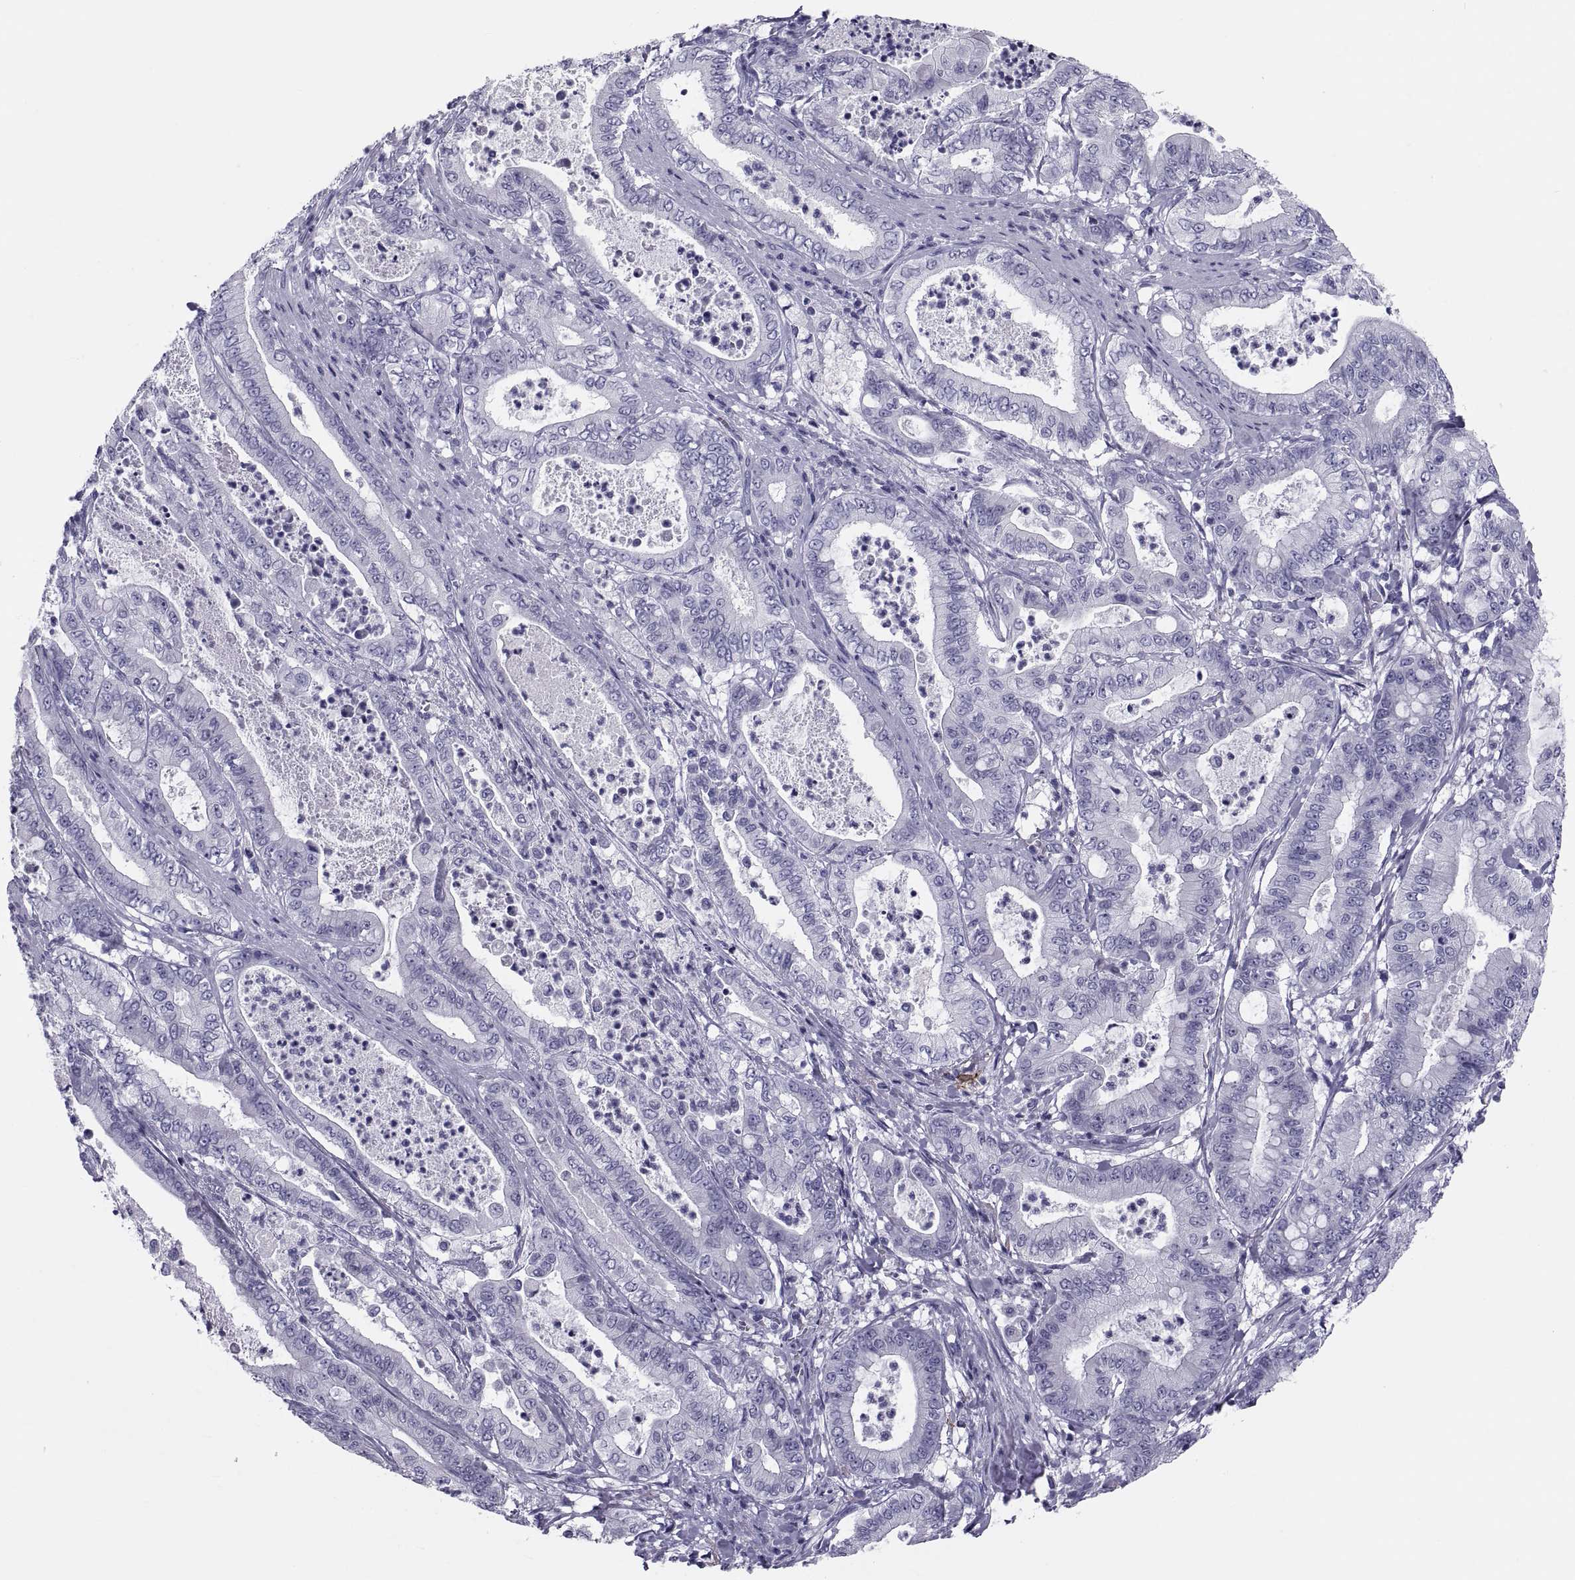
{"staining": {"intensity": "negative", "quantity": "none", "location": "none"}, "tissue": "pancreatic cancer", "cell_type": "Tumor cells", "image_type": "cancer", "snomed": [{"axis": "morphology", "description": "Adenocarcinoma, NOS"}, {"axis": "topography", "description": "Pancreas"}], "caption": "The image displays no staining of tumor cells in pancreatic cancer (adenocarcinoma).", "gene": "DEFB129", "patient": {"sex": "male", "age": 71}}